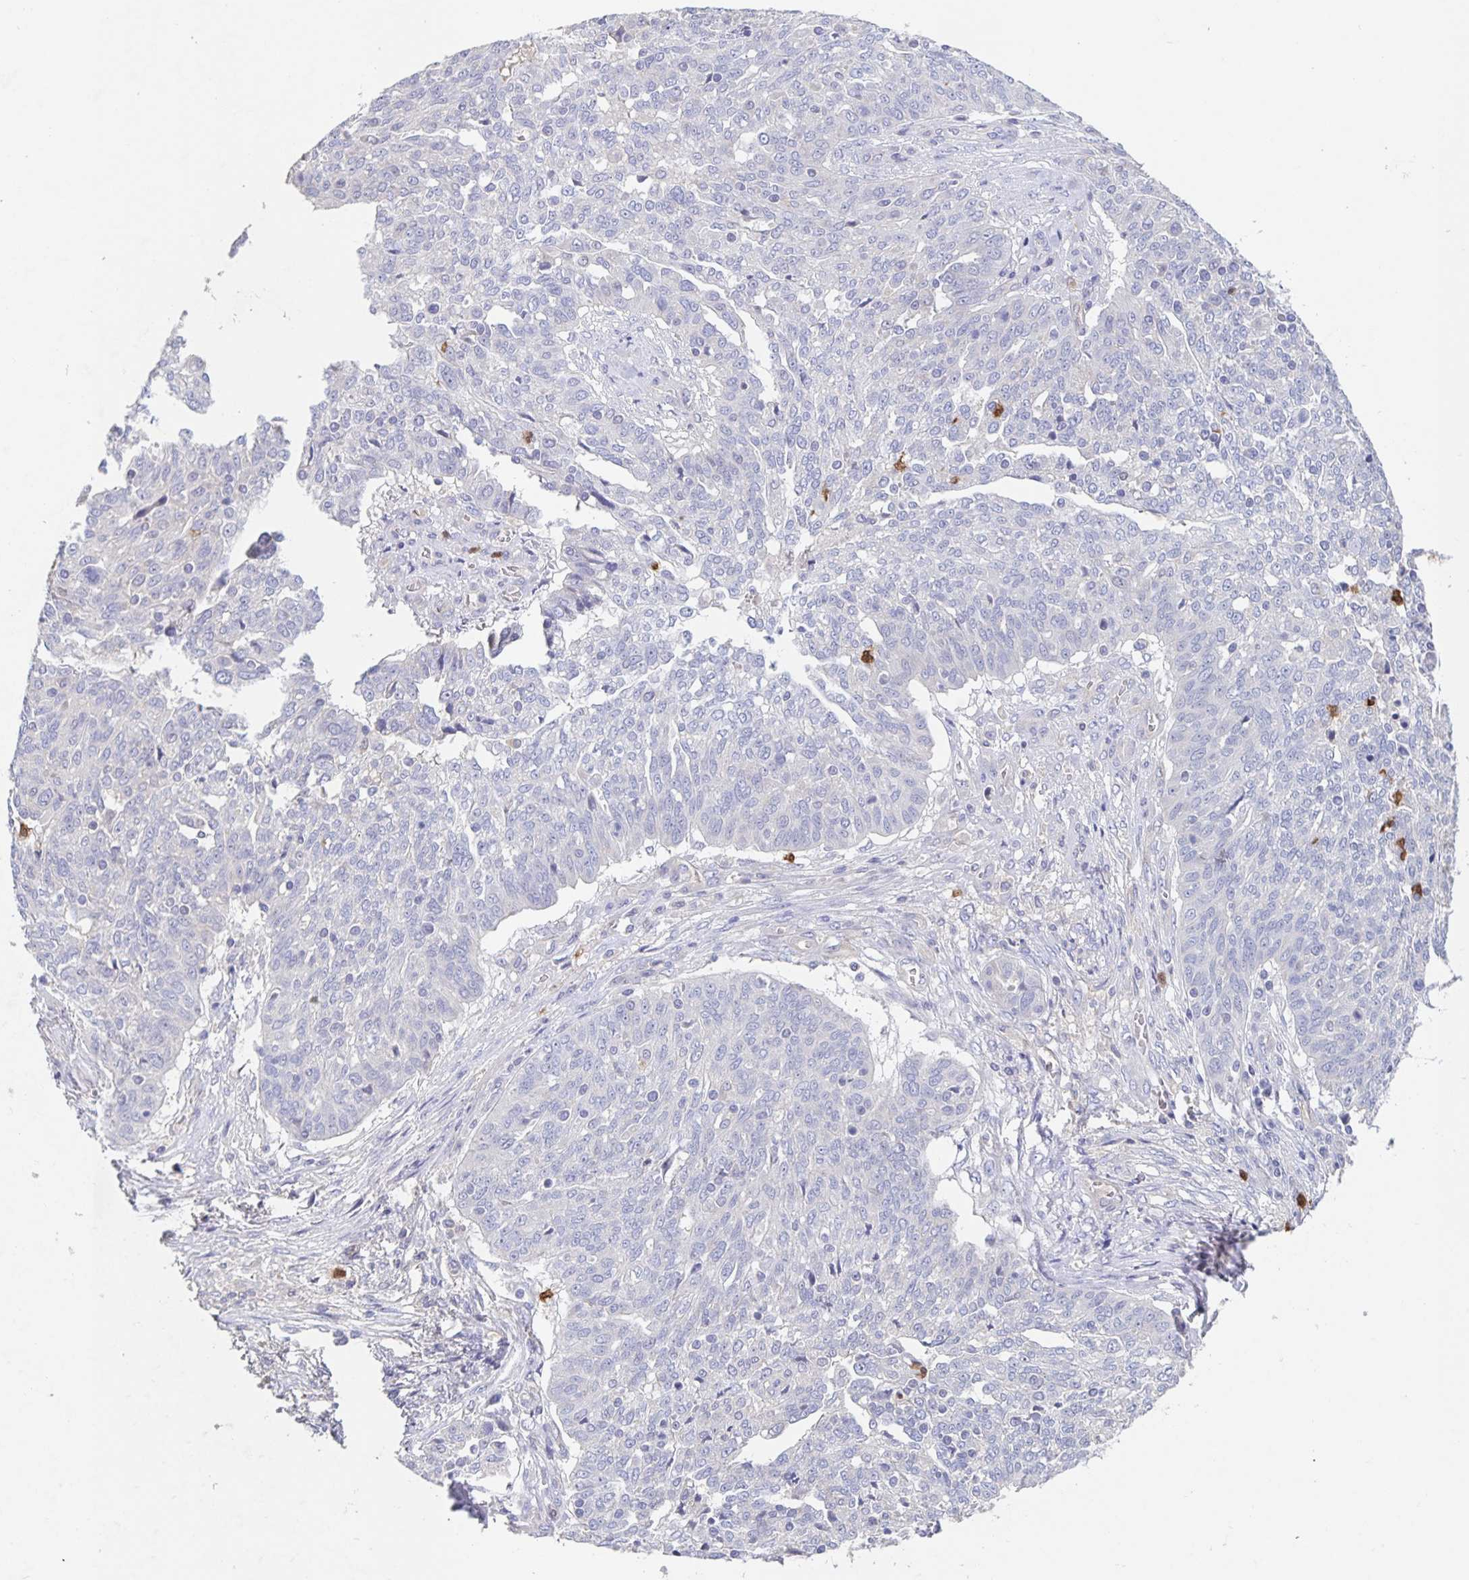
{"staining": {"intensity": "negative", "quantity": "none", "location": "none"}, "tissue": "ovarian cancer", "cell_type": "Tumor cells", "image_type": "cancer", "snomed": [{"axis": "morphology", "description": "Cystadenocarcinoma, serous, NOS"}, {"axis": "topography", "description": "Ovary"}], "caption": "This is an immunohistochemistry micrograph of human ovarian serous cystadenocarcinoma. There is no positivity in tumor cells.", "gene": "CDC42BPG", "patient": {"sex": "female", "age": 67}}